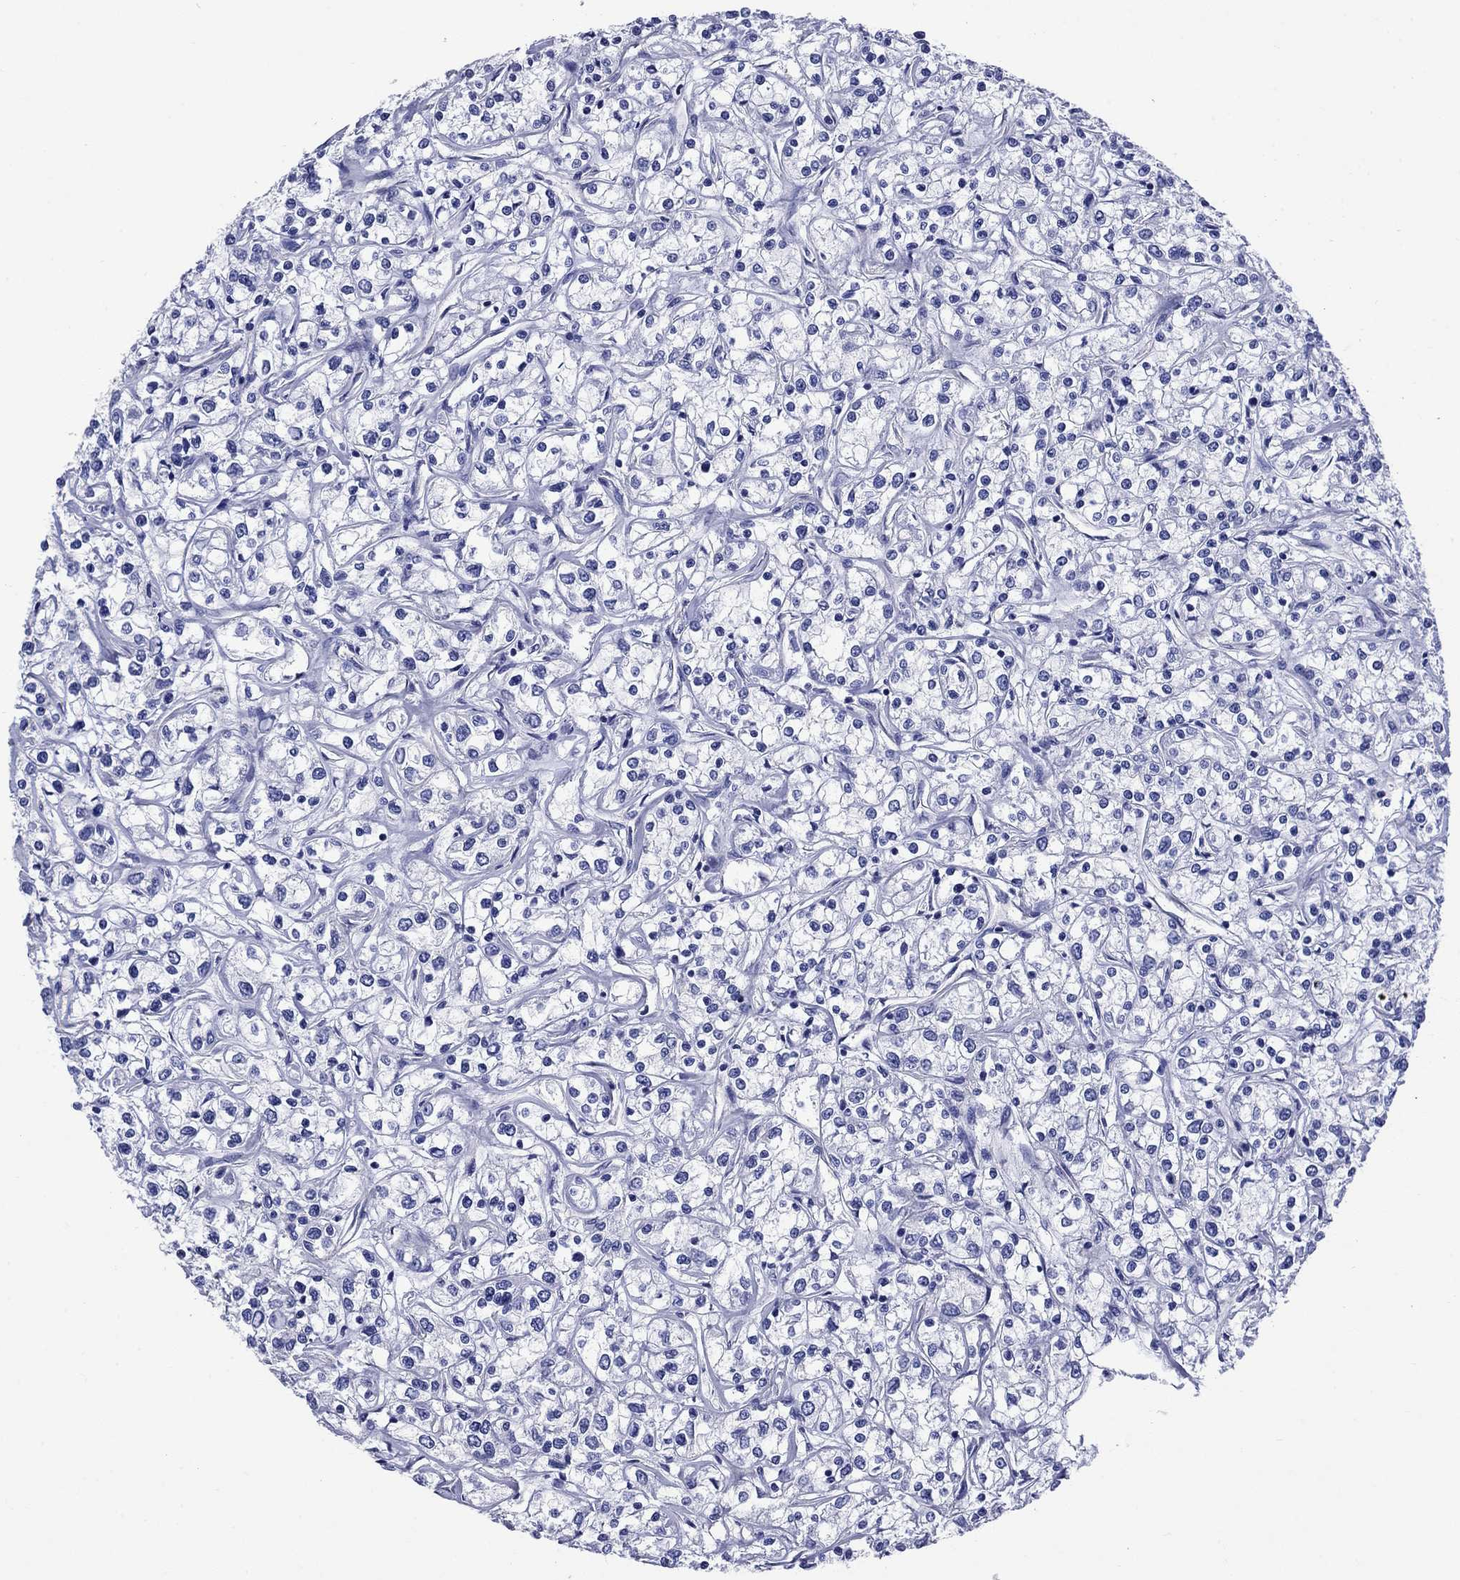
{"staining": {"intensity": "negative", "quantity": "none", "location": "none"}, "tissue": "renal cancer", "cell_type": "Tumor cells", "image_type": "cancer", "snomed": [{"axis": "morphology", "description": "Adenocarcinoma, NOS"}, {"axis": "topography", "description": "Kidney"}], "caption": "Tumor cells are negative for protein expression in human adenocarcinoma (renal).", "gene": "SLC1A2", "patient": {"sex": "female", "age": 59}}